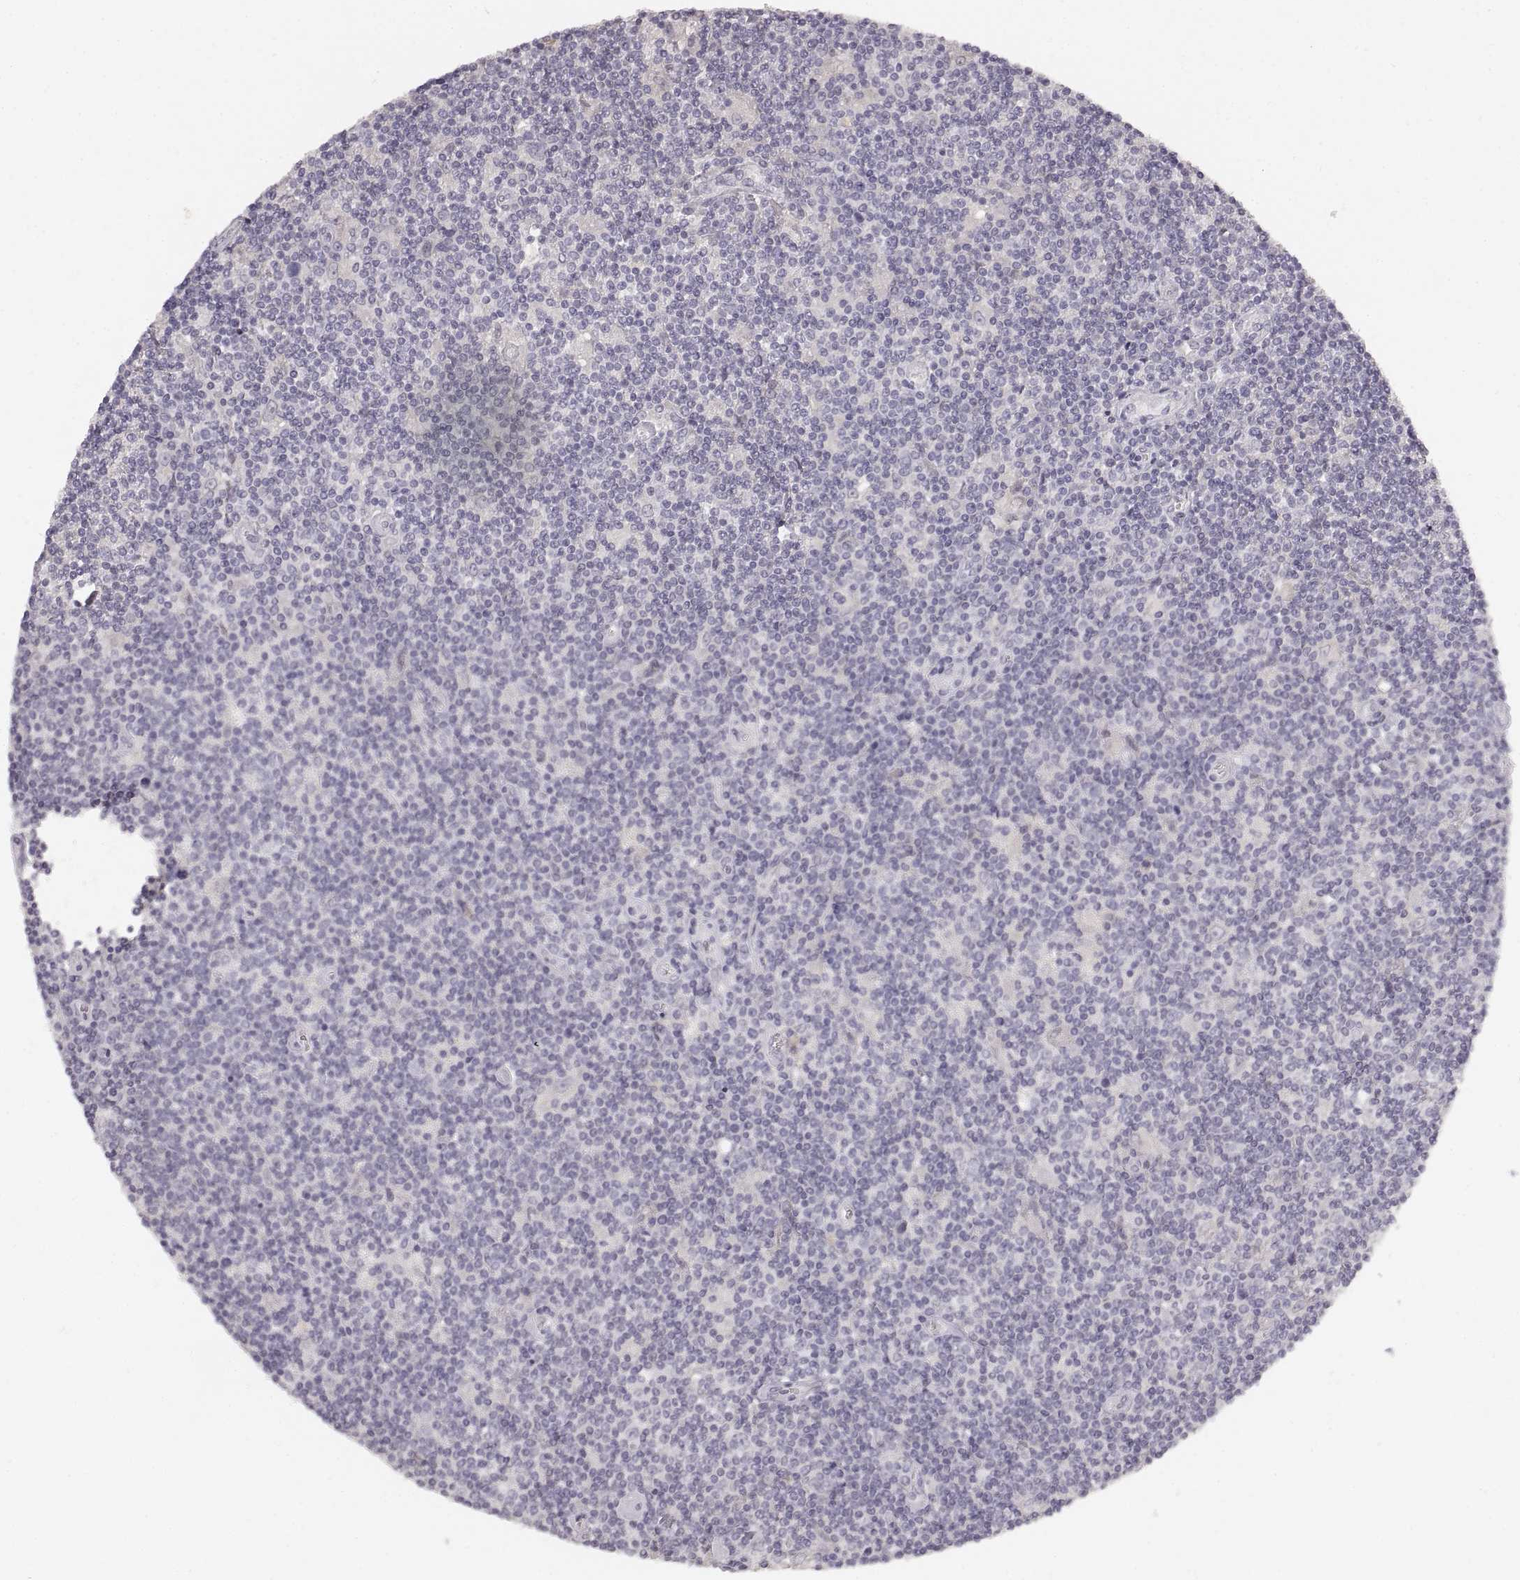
{"staining": {"intensity": "negative", "quantity": "none", "location": "none"}, "tissue": "lymphoma", "cell_type": "Tumor cells", "image_type": "cancer", "snomed": [{"axis": "morphology", "description": "Hodgkin's disease, NOS"}, {"axis": "topography", "description": "Lymph node"}], "caption": "This is an IHC histopathology image of human lymphoma. There is no expression in tumor cells.", "gene": "RUNDC3A", "patient": {"sex": "male", "age": 40}}